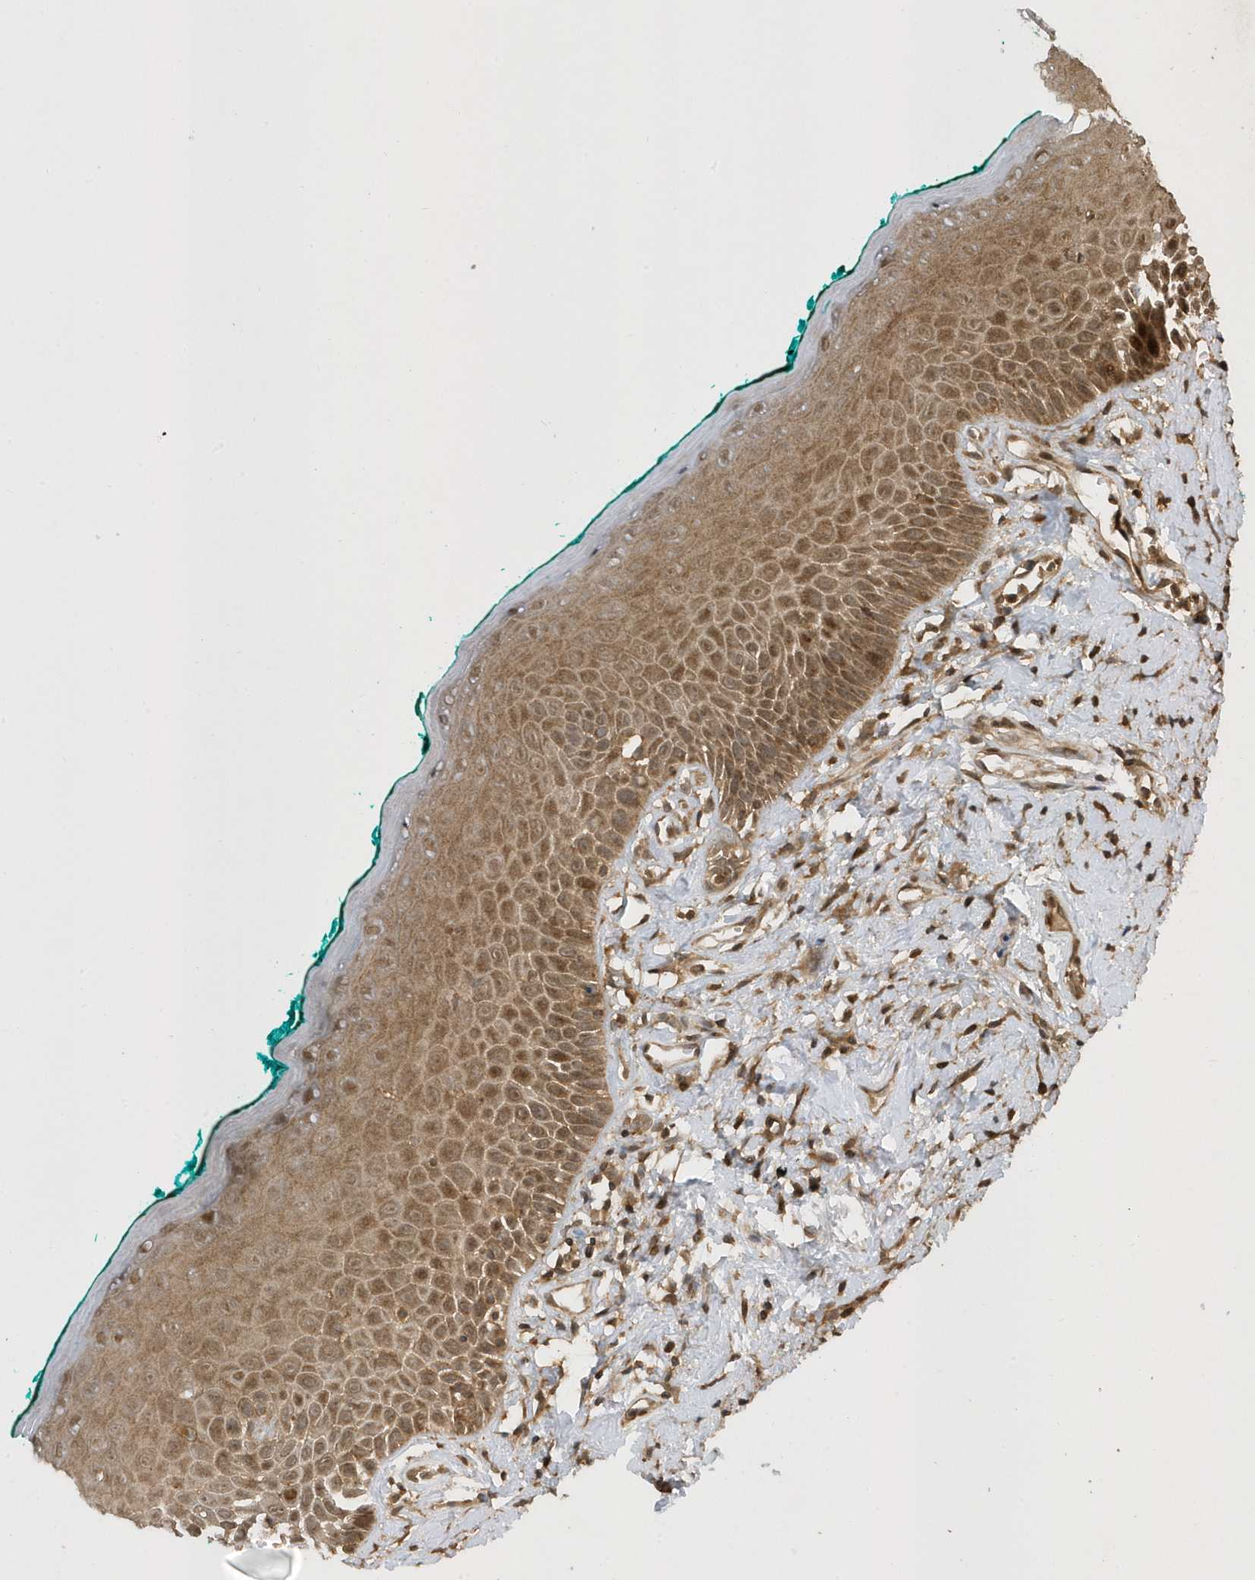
{"staining": {"intensity": "moderate", "quantity": ">75%", "location": "cytoplasmic/membranous"}, "tissue": "oral mucosa", "cell_type": "Squamous epithelial cells", "image_type": "normal", "snomed": [{"axis": "morphology", "description": "Normal tissue, NOS"}, {"axis": "topography", "description": "Oral tissue"}], "caption": "Oral mucosa stained with DAB (3,3'-diaminobenzidine) immunohistochemistry displays medium levels of moderate cytoplasmic/membranous staining in about >75% of squamous epithelial cells. The protein of interest is shown in brown color, while the nuclei are stained blue.", "gene": "STAMBP", "patient": {"sex": "female", "age": 70}}